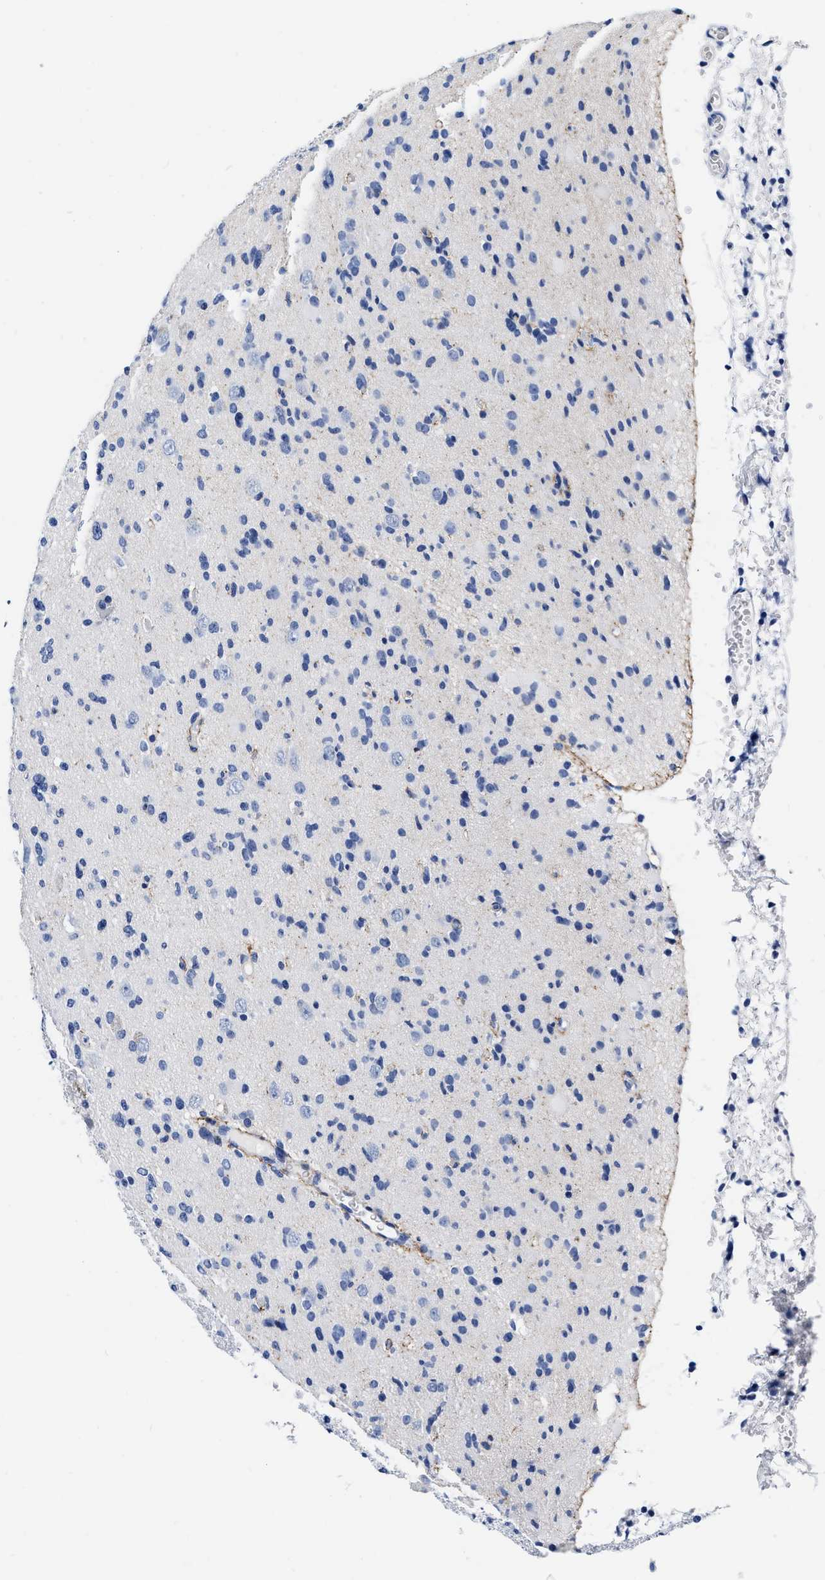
{"staining": {"intensity": "negative", "quantity": "none", "location": "none"}, "tissue": "glioma", "cell_type": "Tumor cells", "image_type": "cancer", "snomed": [{"axis": "morphology", "description": "Glioma, malignant, Low grade"}, {"axis": "topography", "description": "Brain"}], "caption": "Tumor cells are negative for protein expression in human glioma. (Brightfield microscopy of DAB (3,3'-diaminobenzidine) IHC at high magnification).", "gene": "CER1", "patient": {"sex": "female", "age": 22}}